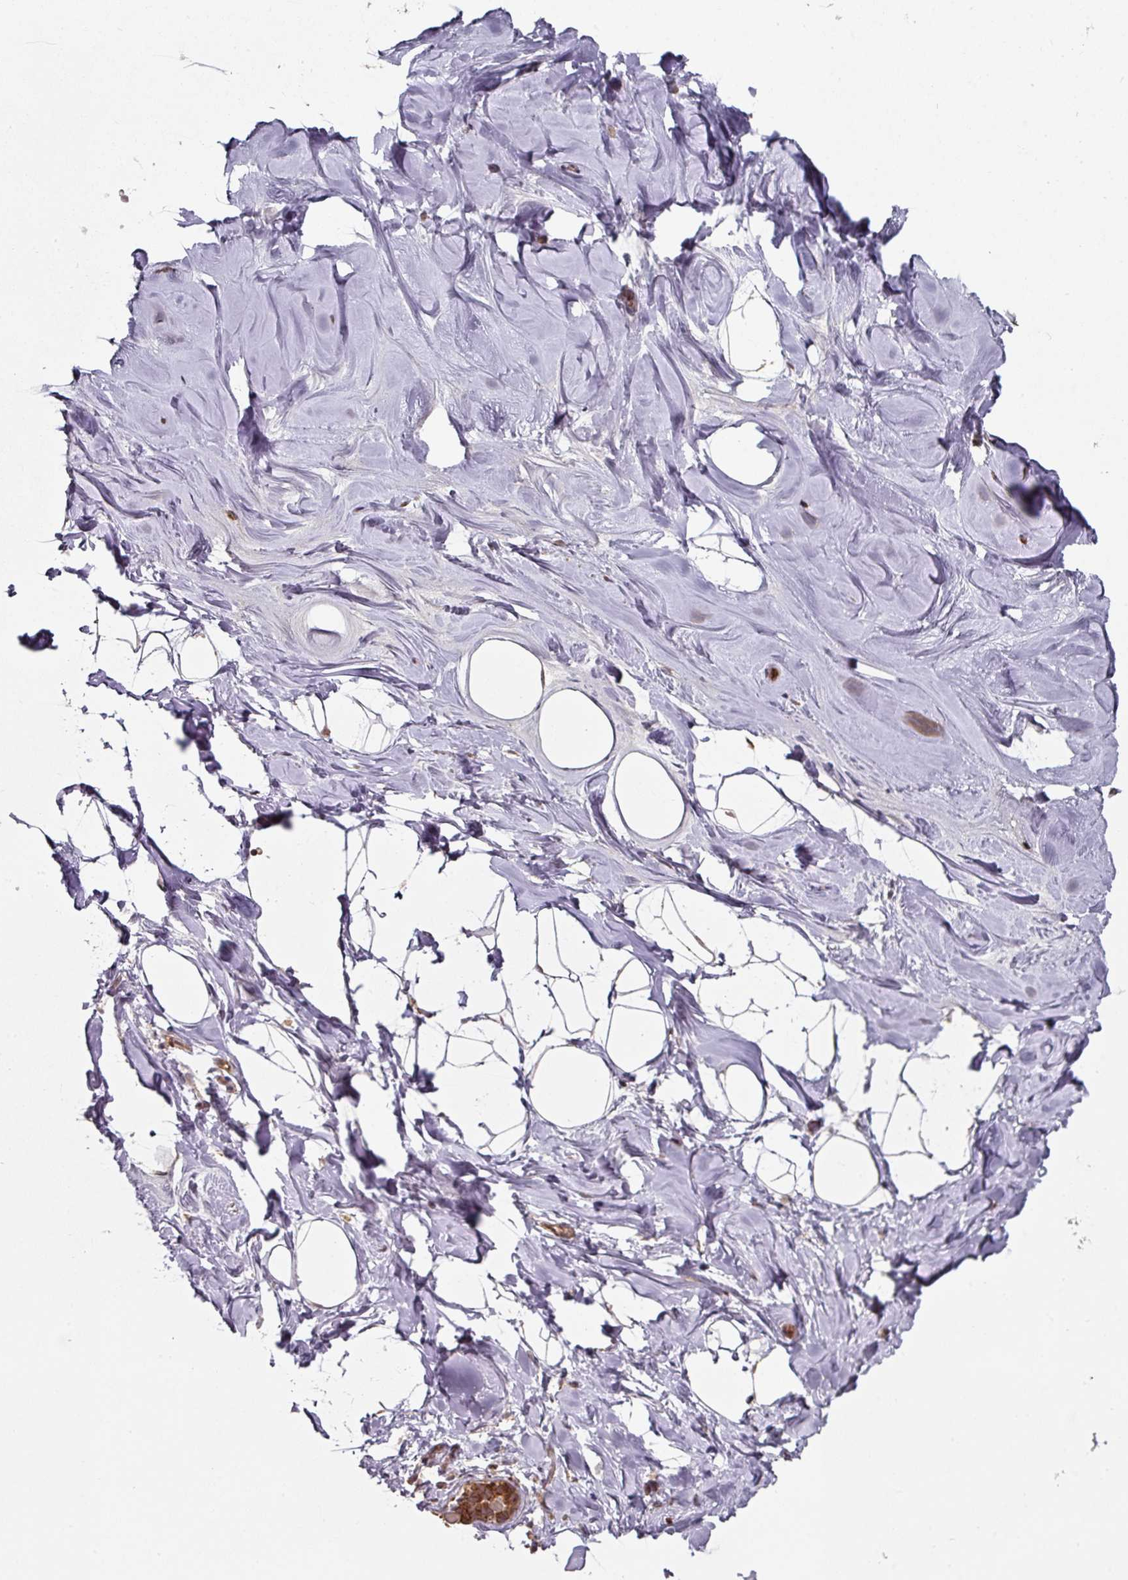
{"staining": {"intensity": "negative", "quantity": "none", "location": "none"}, "tissue": "breast", "cell_type": "Adipocytes", "image_type": "normal", "snomed": [{"axis": "morphology", "description": "Normal tissue, NOS"}, {"axis": "topography", "description": "Breast"}], "caption": "This is an immunohistochemistry image of benign breast. There is no expression in adipocytes.", "gene": "DNAJC7", "patient": {"sex": "female", "age": 23}}